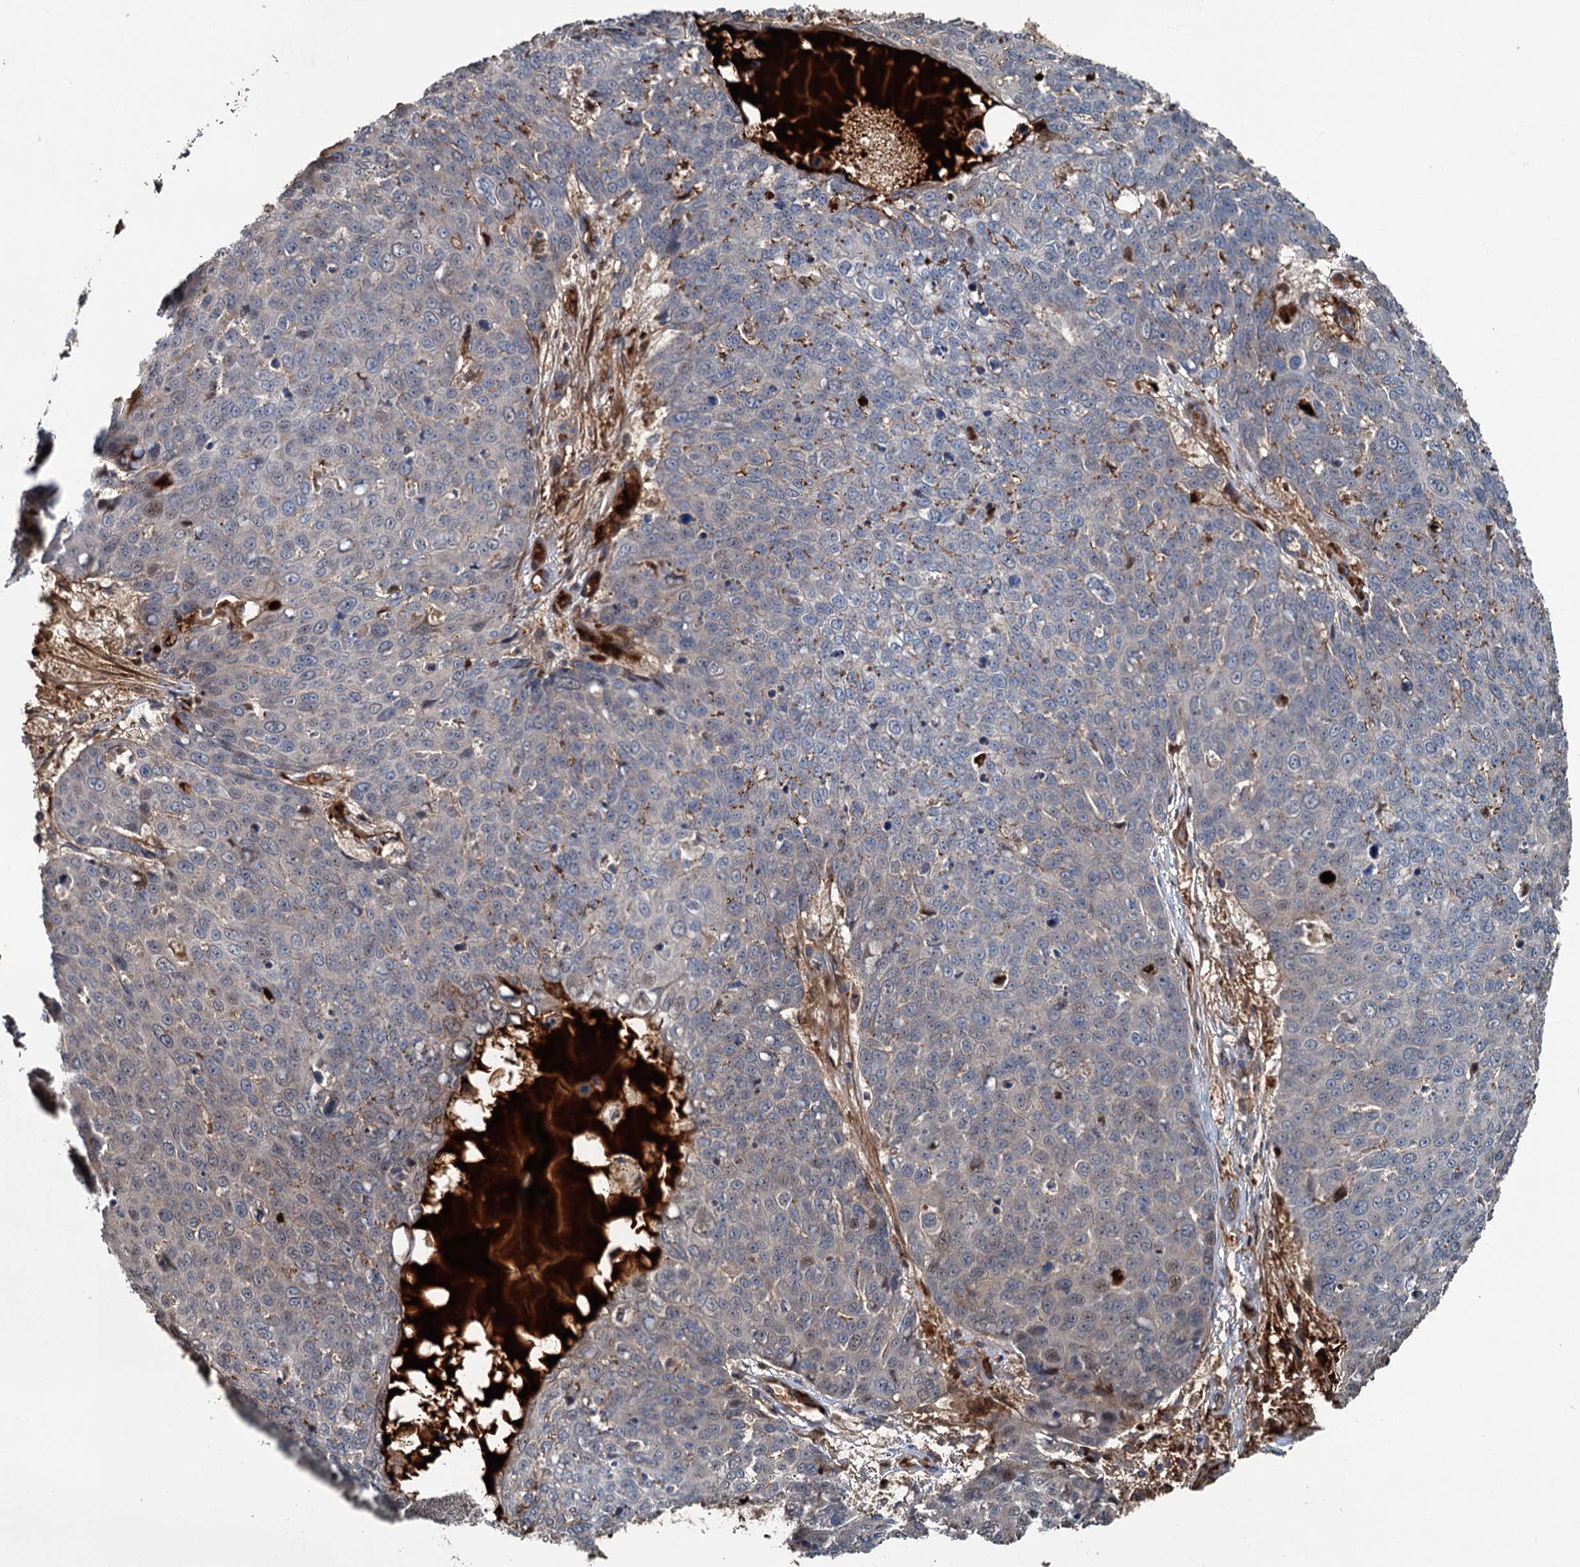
{"staining": {"intensity": "negative", "quantity": "none", "location": "none"}, "tissue": "skin cancer", "cell_type": "Tumor cells", "image_type": "cancer", "snomed": [{"axis": "morphology", "description": "Squamous cell carcinoma, NOS"}, {"axis": "topography", "description": "Skin"}], "caption": "Immunohistochemical staining of skin cancer (squamous cell carcinoma) exhibits no significant staining in tumor cells. (Brightfield microscopy of DAB (3,3'-diaminobenzidine) immunohistochemistry at high magnification).", "gene": "TEDC1", "patient": {"sex": "male", "age": 71}}